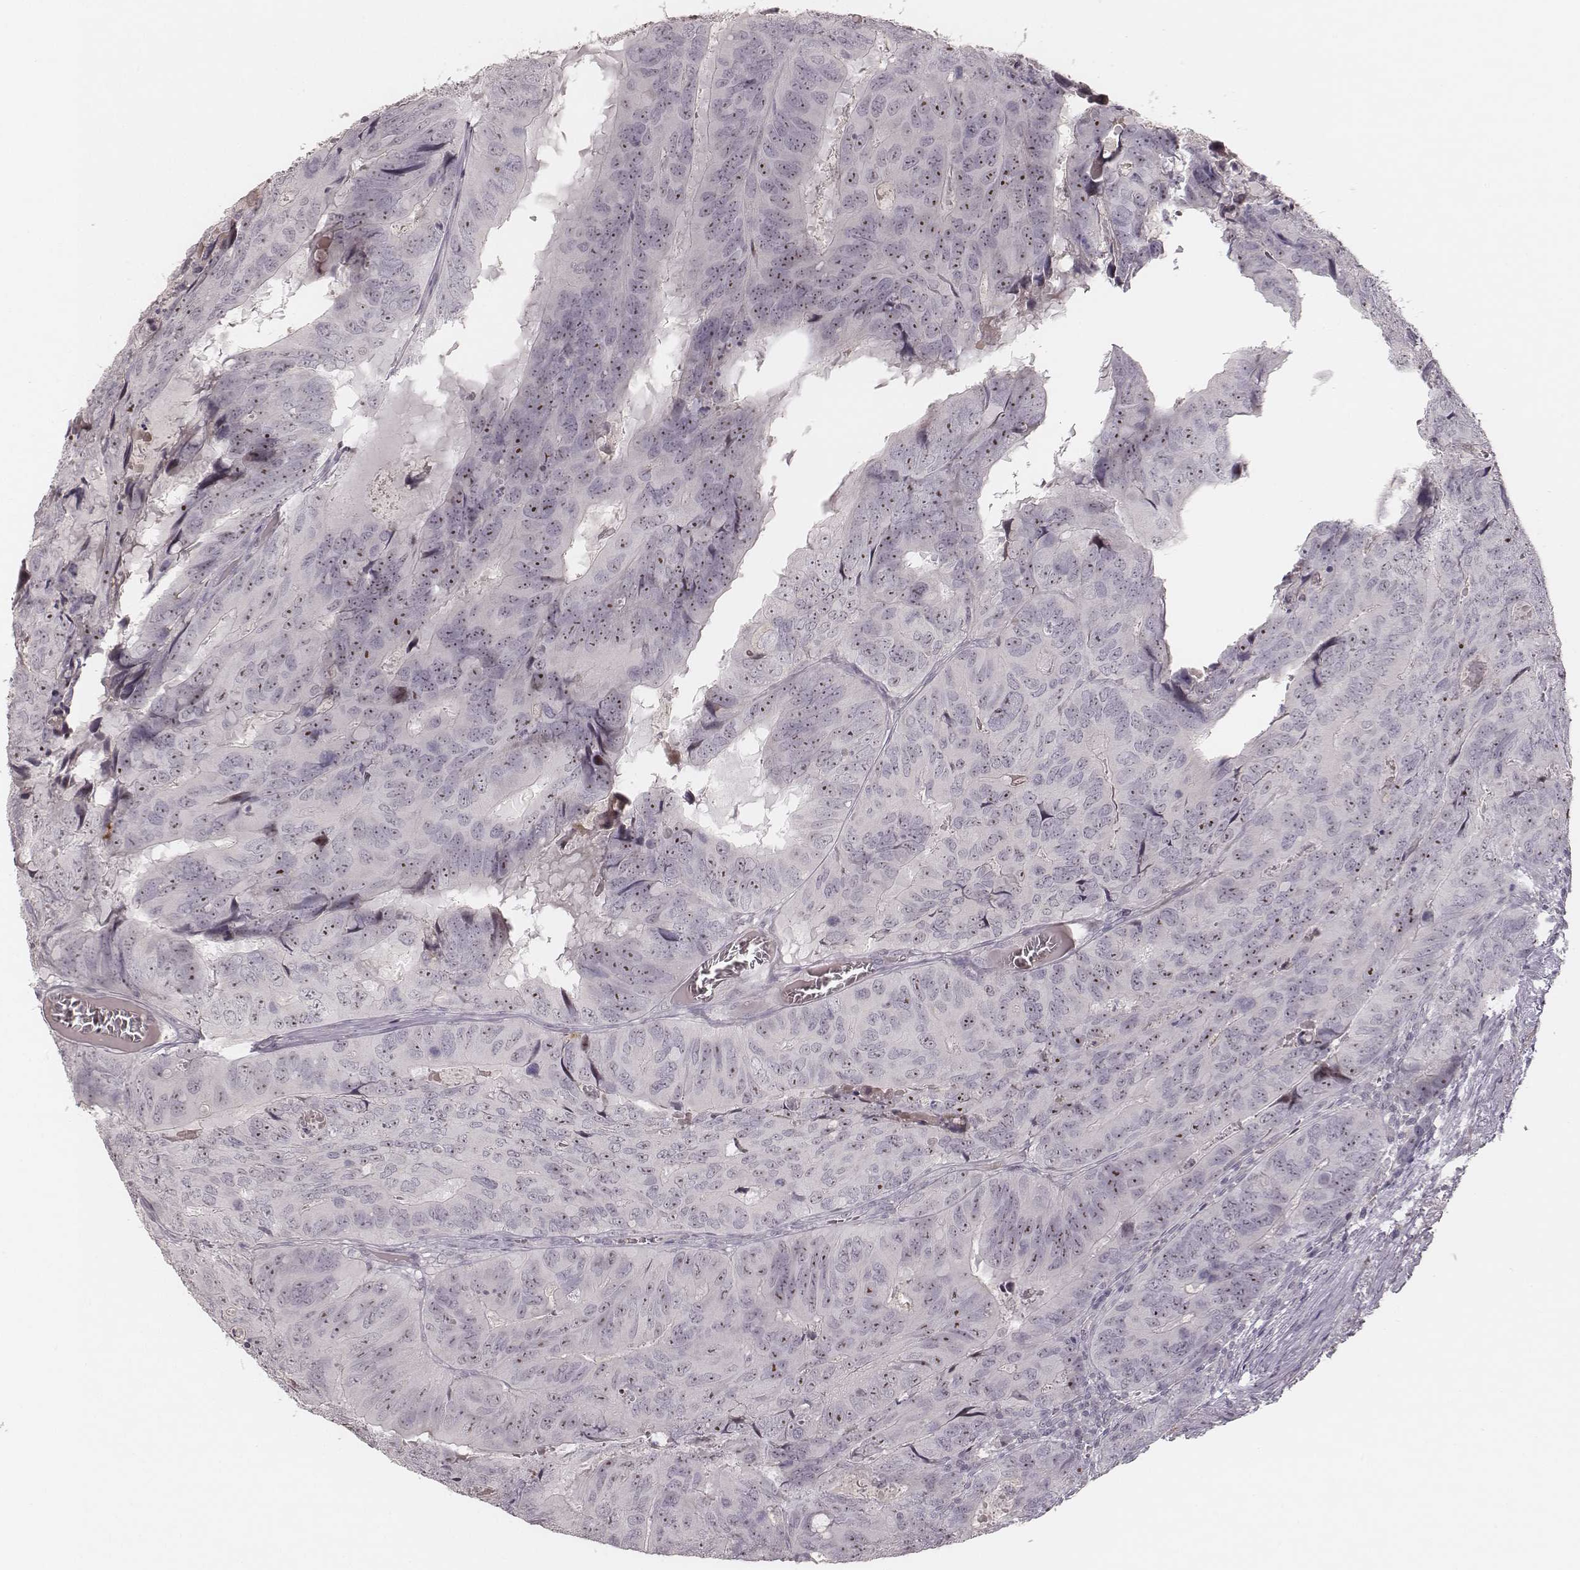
{"staining": {"intensity": "negative", "quantity": "none", "location": "none"}, "tissue": "colorectal cancer", "cell_type": "Tumor cells", "image_type": "cancer", "snomed": [{"axis": "morphology", "description": "Adenocarcinoma, NOS"}, {"axis": "topography", "description": "Colon"}], "caption": "Tumor cells are negative for brown protein staining in adenocarcinoma (colorectal). The staining is performed using DAB (3,3'-diaminobenzidine) brown chromogen with nuclei counter-stained in using hematoxylin.", "gene": "MADCAM1", "patient": {"sex": "male", "age": 79}}